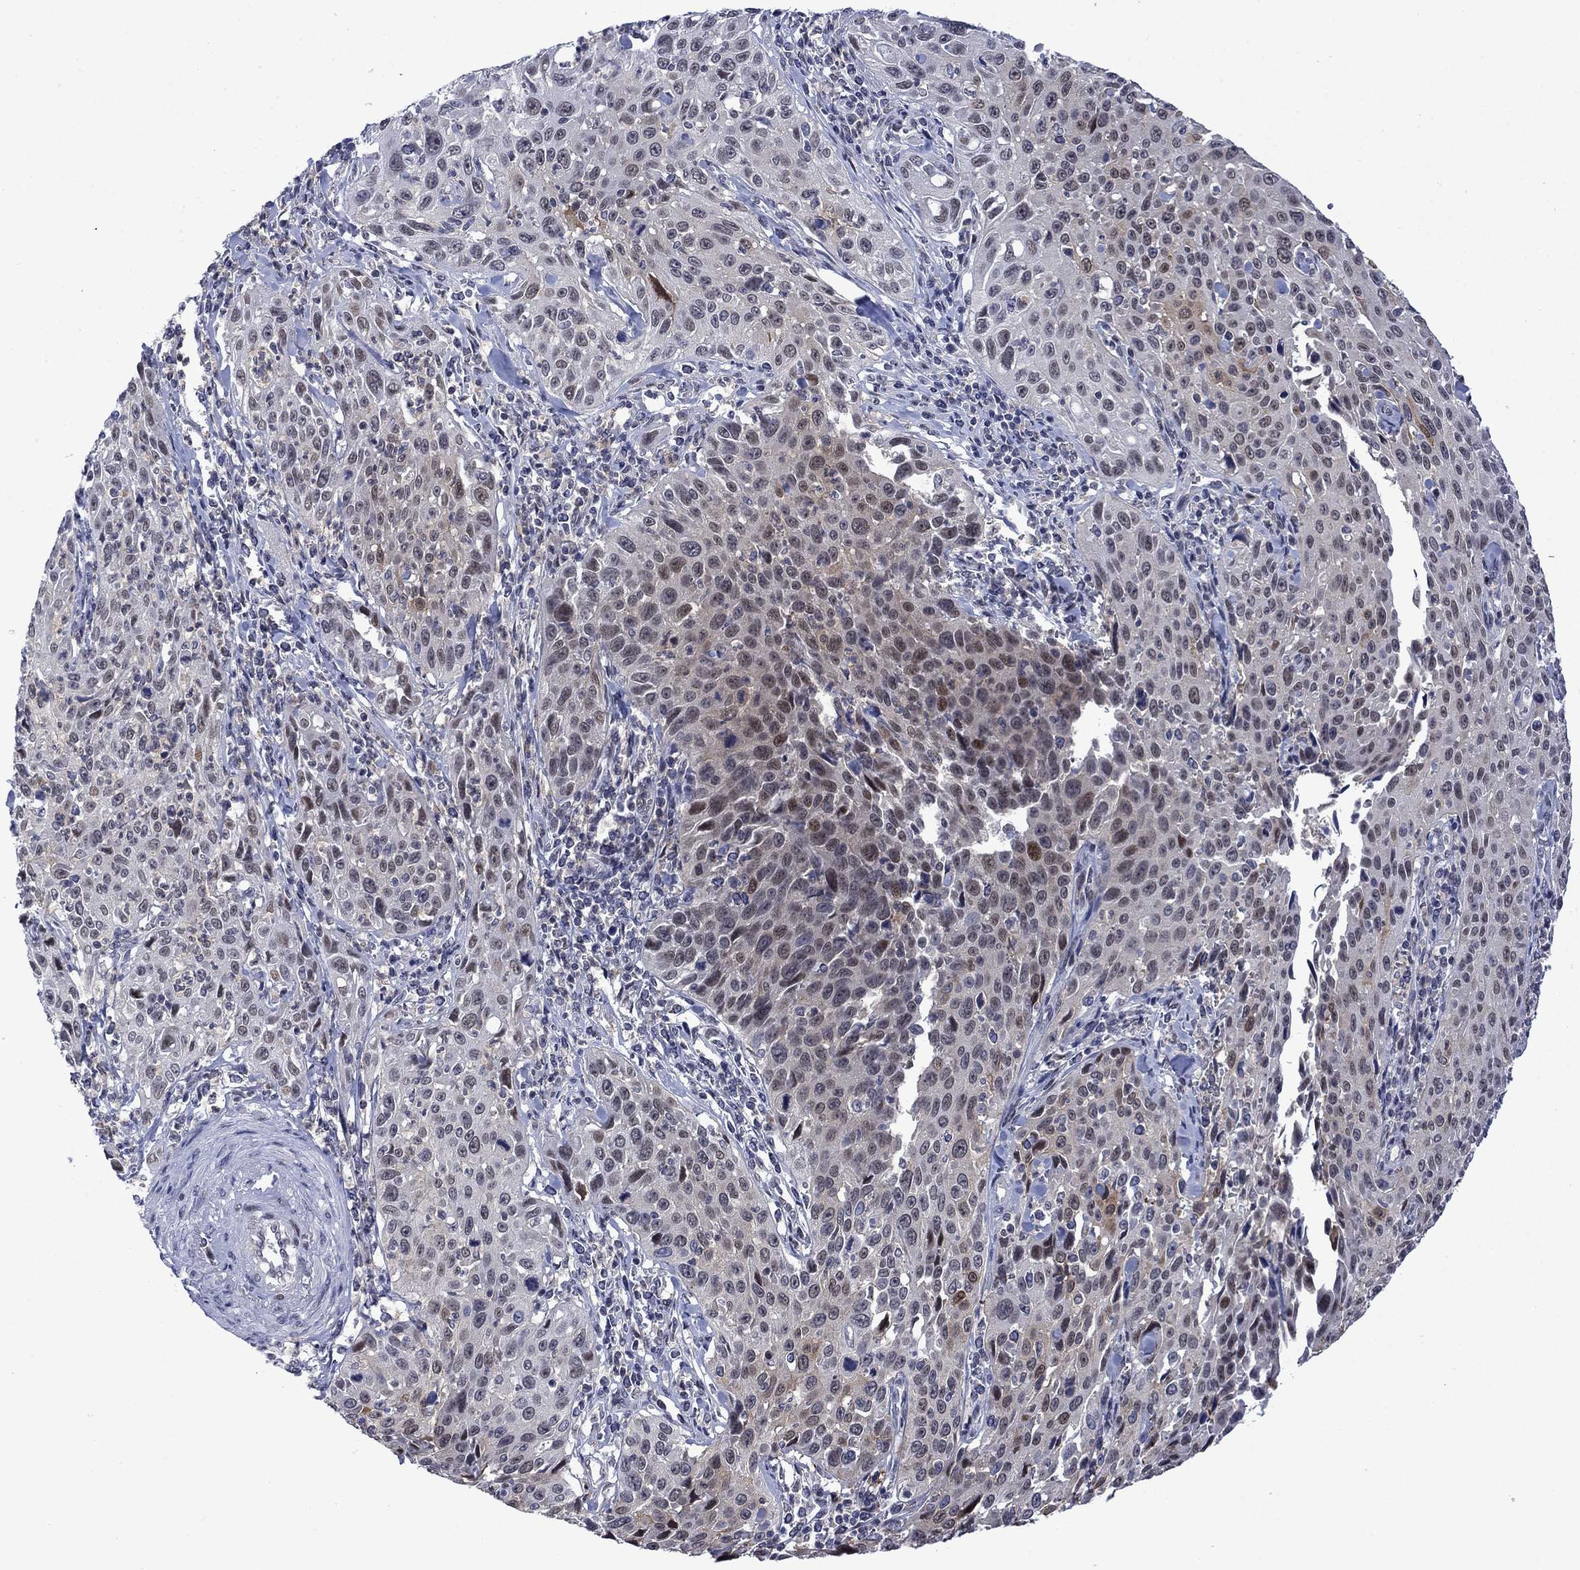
{"staining": {"intensity": "moderate", "quantity": "<25%", "location": "nuclear"}, "tissue": "cervical cancer", "cell_type": "Tumor cells", "image_type": "cancer", "snomed": [{"axis": "morphology", "description": "Squamous cell carcinoma, NOS"}, {"axis": "topography", "description": "Cervix"}], "caption": "Protein expression analysis of human cervical cancer reveals moderate nuclear expression in about <25% of tumor cells.", "gene": "AGL", "patient": {"sex": "female", "age": 26}}